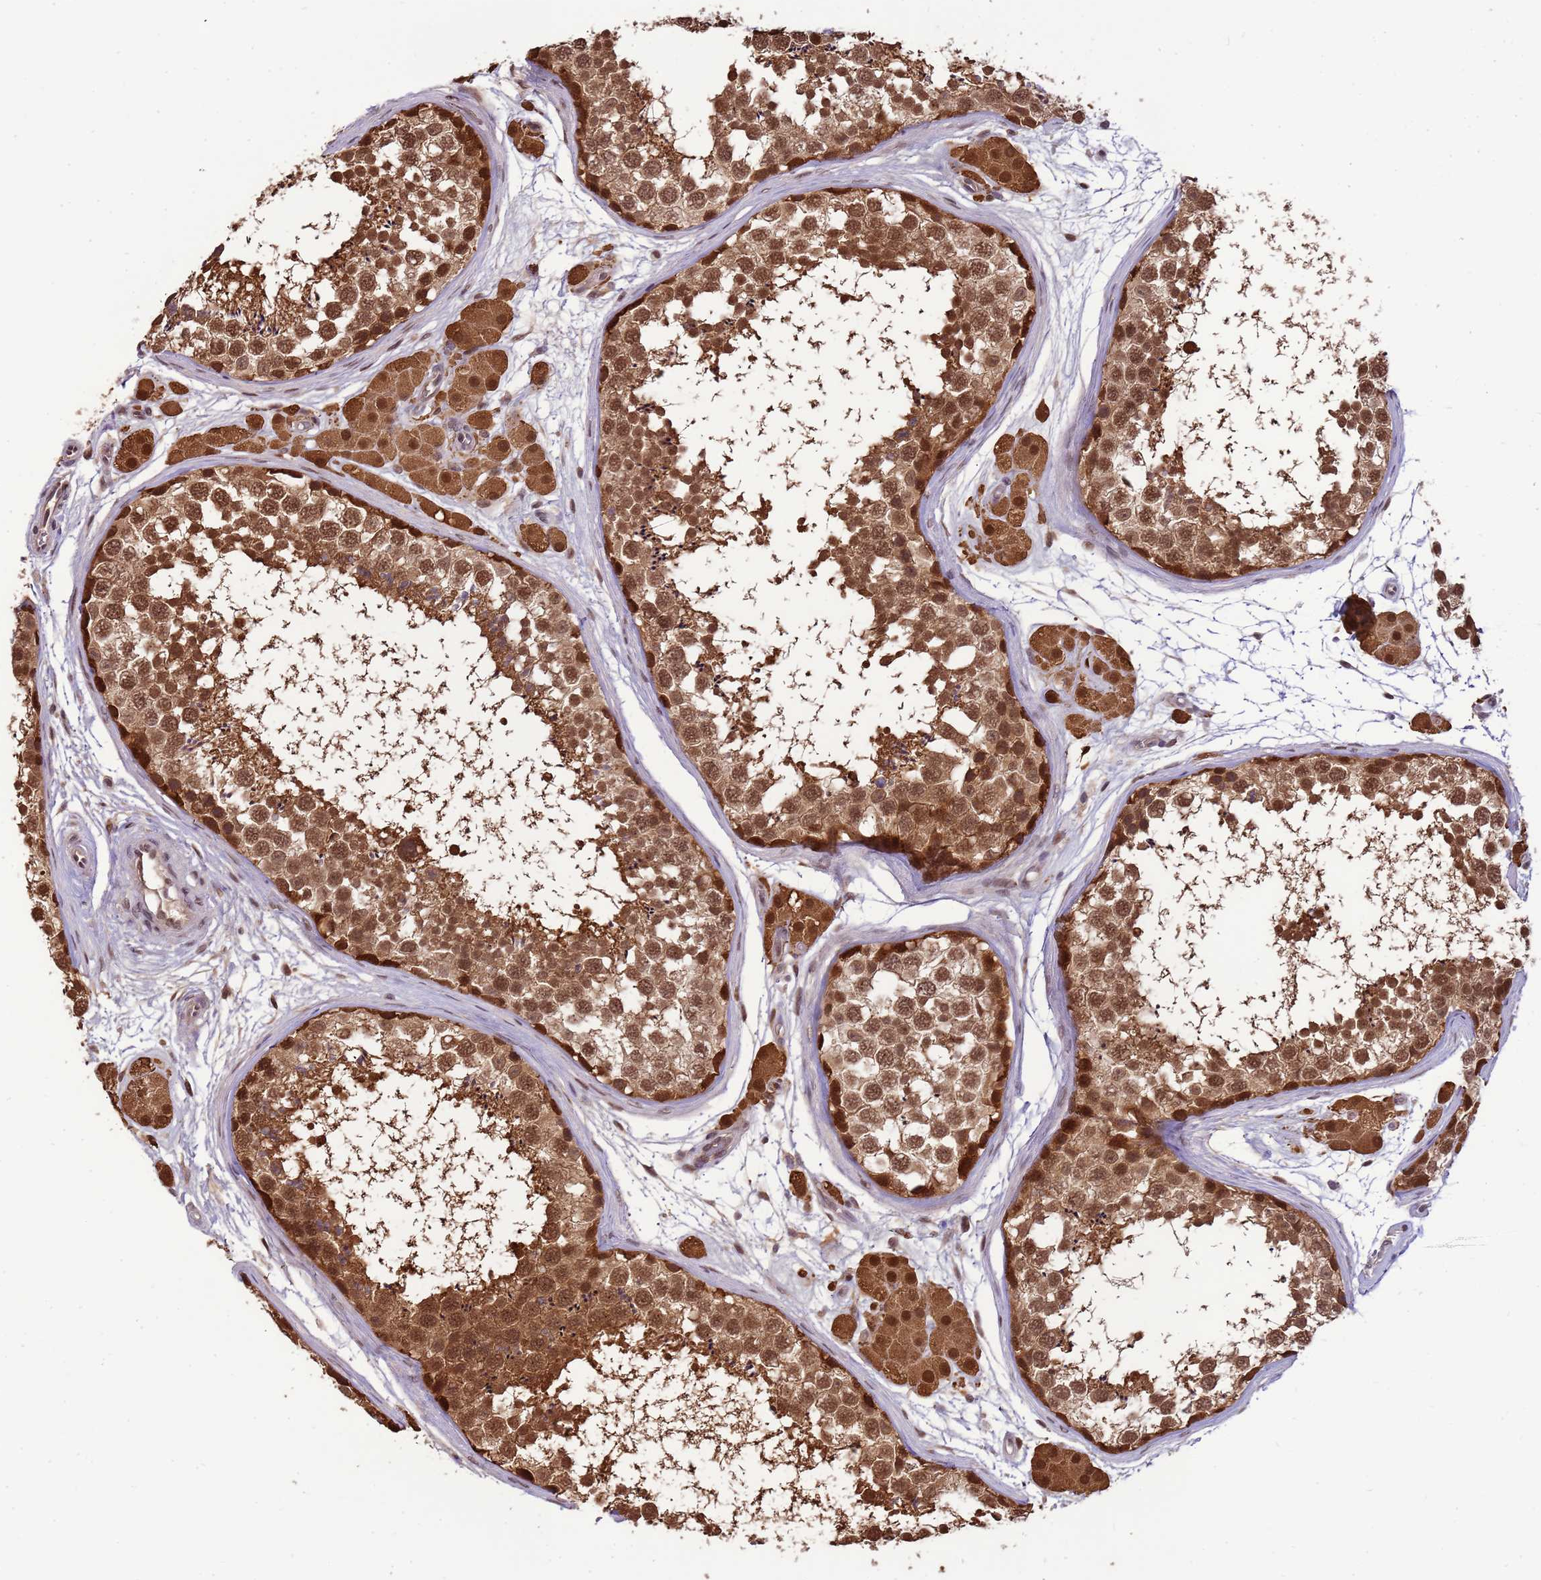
{"staining": {"intensity": "strong", "quantity": ">75%", "location": "cytoplasmic/membranous,nuclear"}, "tissue": "testis", "cell_type": "Cells in seminiferous ducts", "image_type": "normal", "snomed": [{"axis": "morphology", "description": "Normal tissue, NOS"}, {"axis": "topography", "description": "Testis"}], "caption": "Immunohistochemical staining of benign human testis demonstrates >75% levels of strong cytoplasmic/membranous,nuclear protein positivity in about >75% of cells in seminiferous ducts.", "gene": "ZBTB5", "patient": {"sex": "male", "age": 56}}